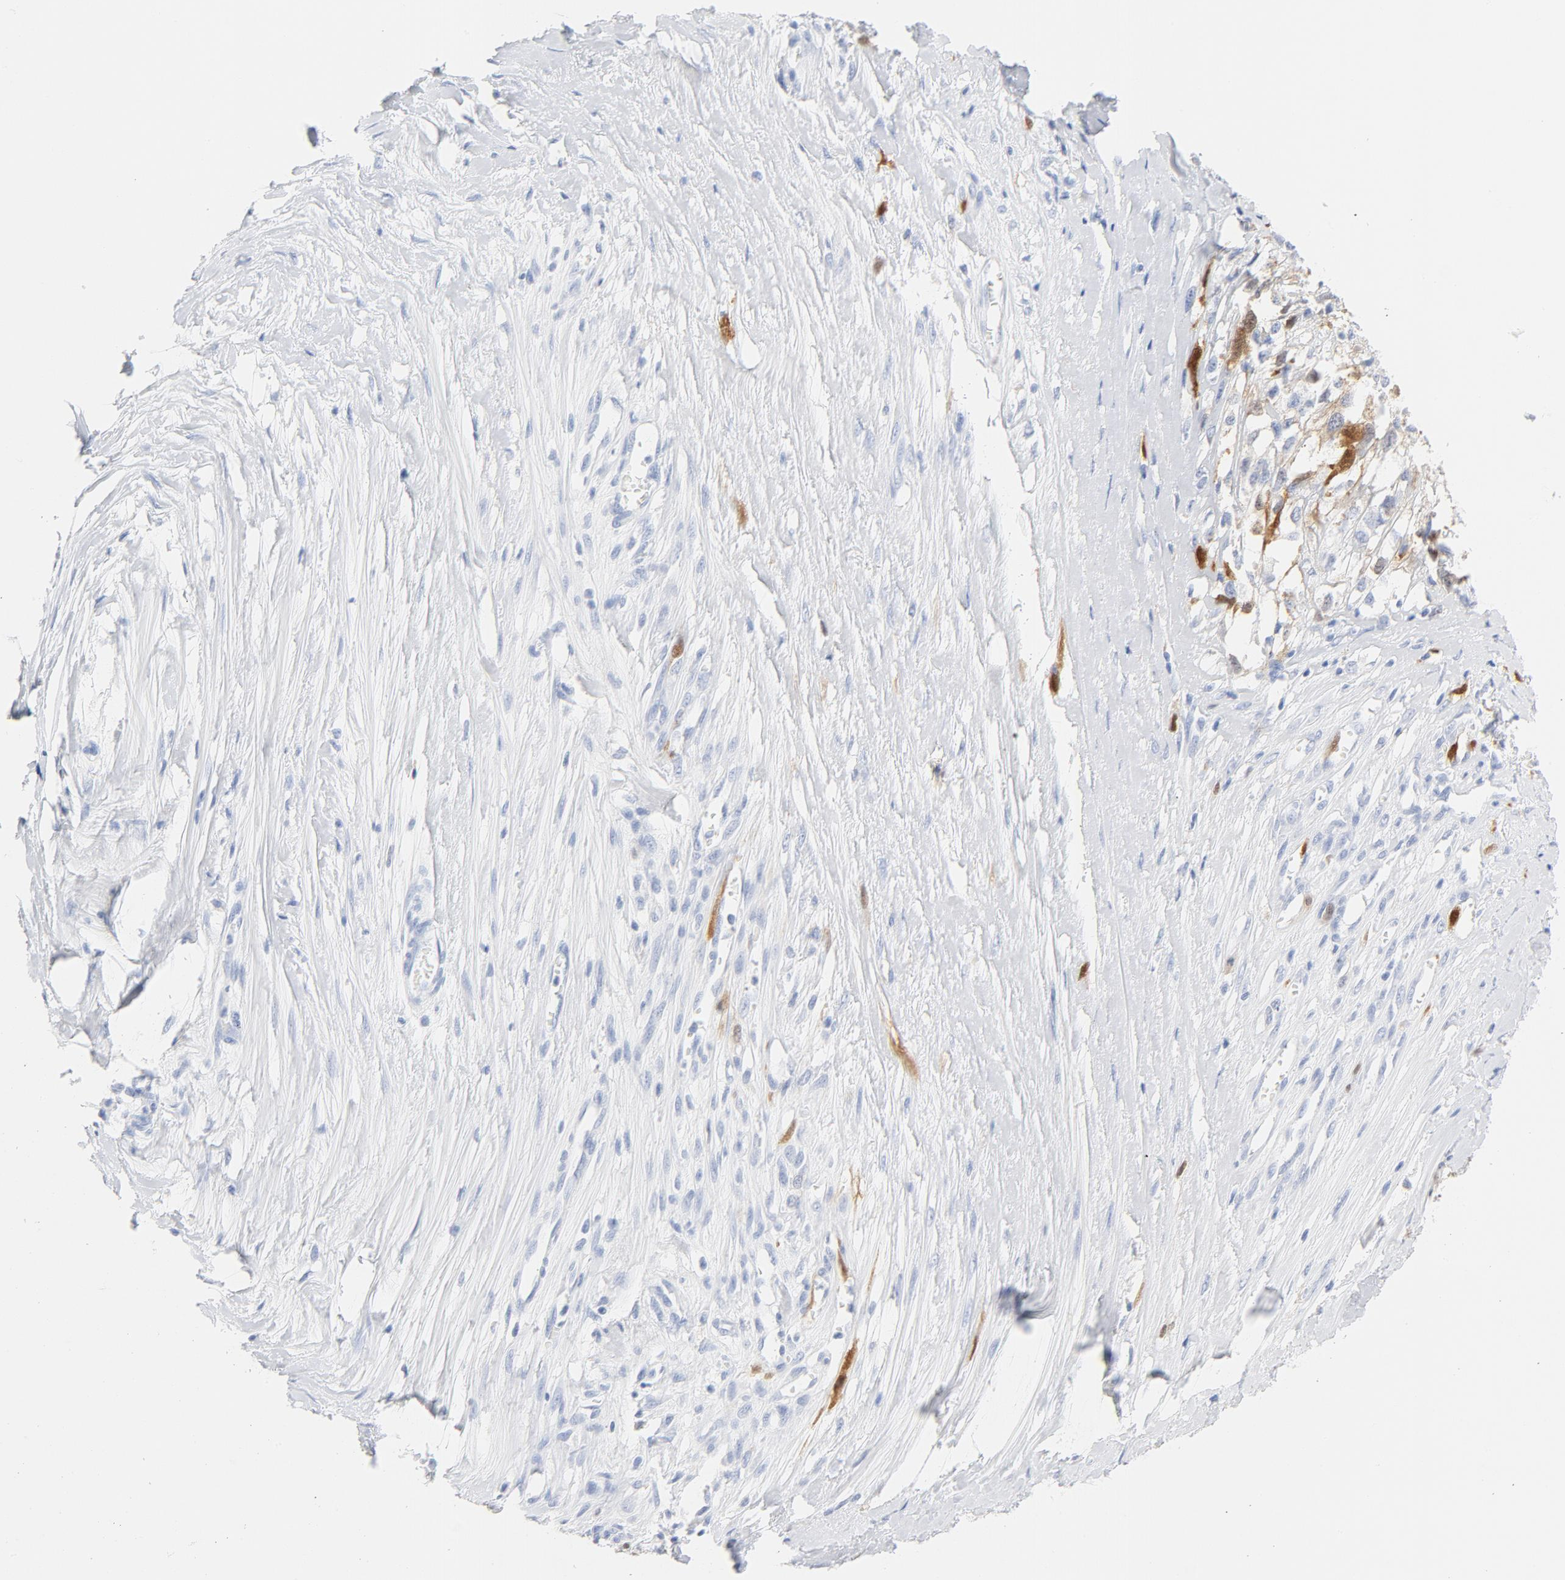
{"staining": {"intensity": "strong", "quantity": "<25%", "location": "cytoplasmic/membranous,nuclear"}, "tissue": "melanoma", "cell_type": "Tumor cells", "image_type": "cancer", "snomed": [{"axis": "morphology", "description": "Malignant melanoma, Metastatic site"}, {"axis": "topography", "description": "Lymph node"}], "caption": "Melanoma stained for a protein (brown) shows strong cytoplasmic/membranous and nuclear positive positivity in about <25% of tumor cells.", "gene": "CDC20", "patient": {"sex": "male", "age": 59}}